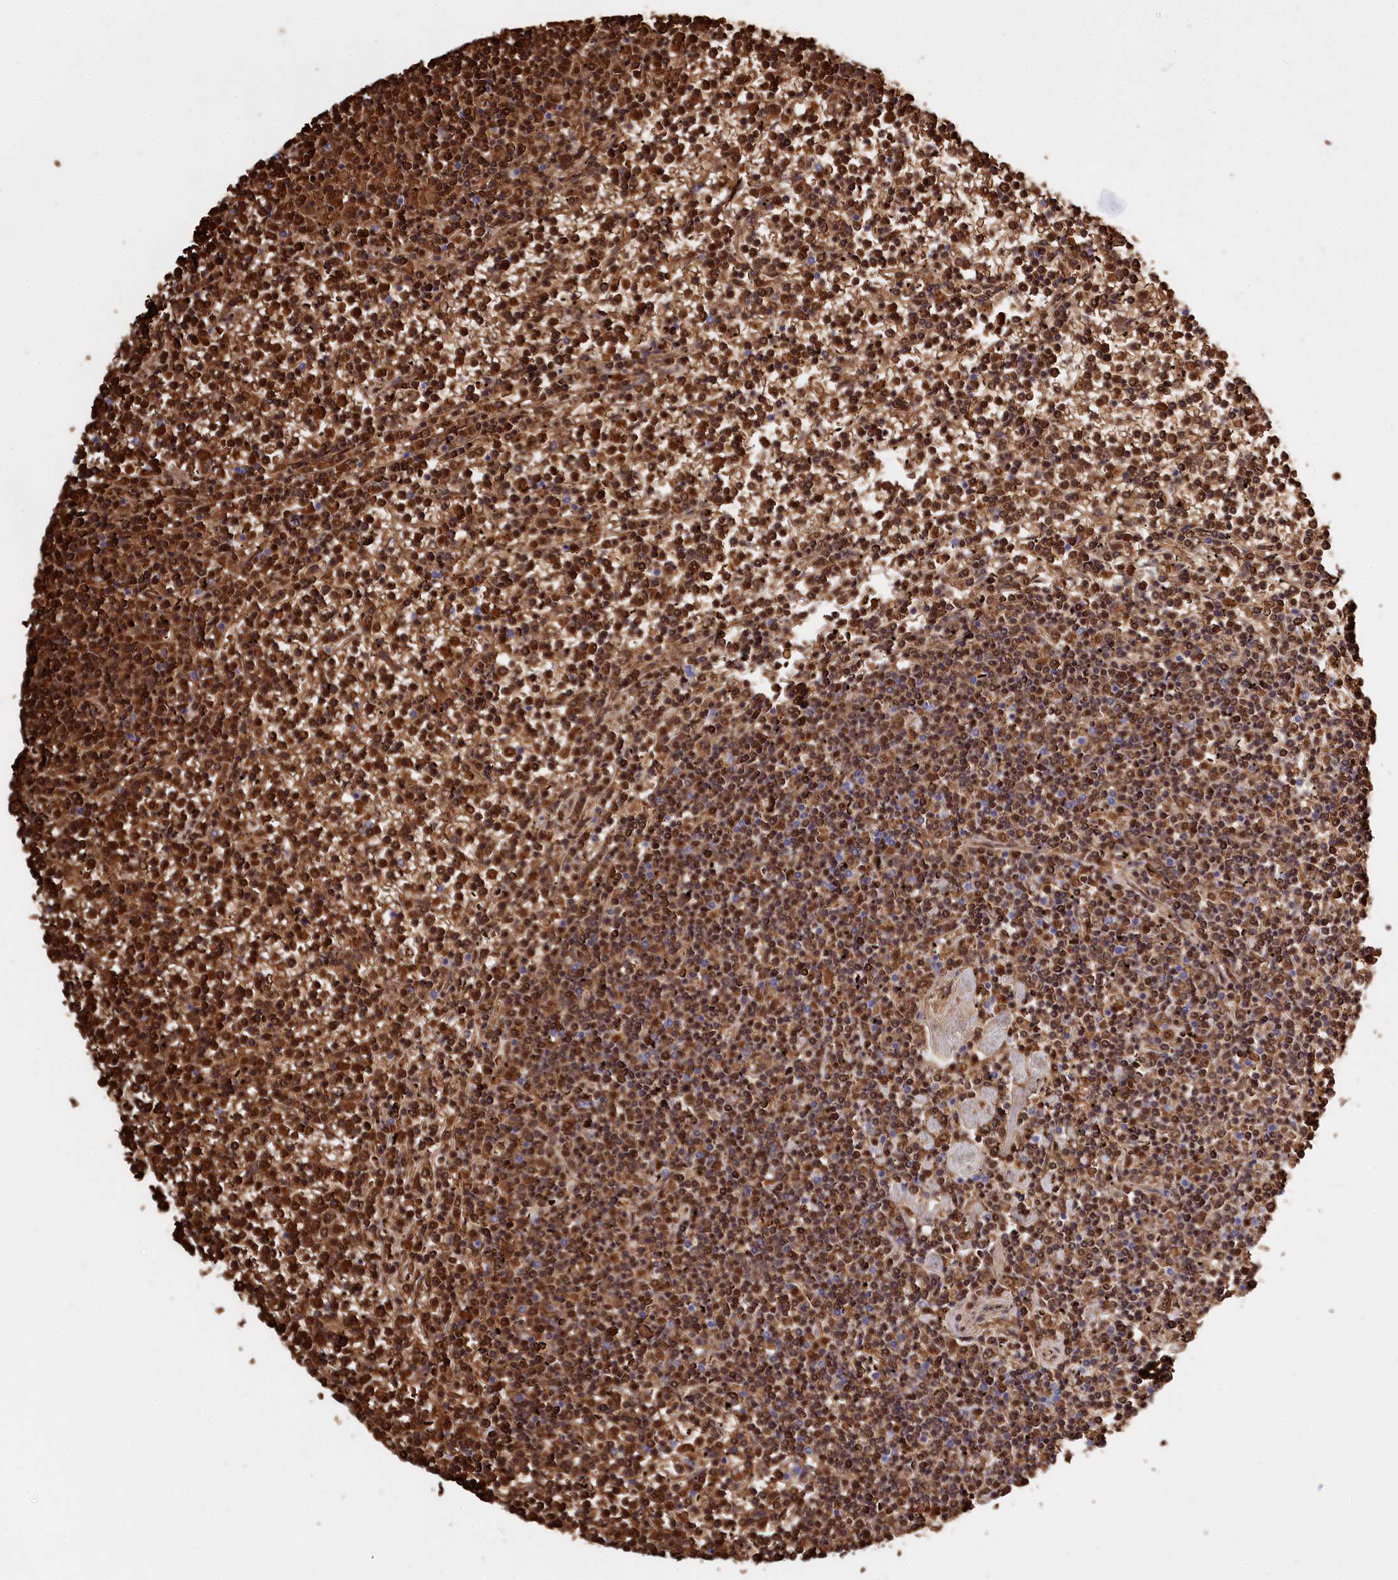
{"staining": {"intensity": "strong", "quantity": ">75%", "location": "cytoplasmic/membranous,nuclear"}, "tissue": "lymphoma", "cell_type": "Tumor cells", "image_type": "cancer", "snomed": [{"axis": "morphology", "description": "Malignant lymphoma, non-Hodgkin's type, Low grade"}, {"axis": "topography", "description": "Spleen"}], "caption": "Malignant lymphoma, non-Hodgkin's type (low-grade) tissue demonstrates strong cytoplasmic/membranous and nuclear positivity in approximately >75% of tumor cells, visualized by immunohistochemistry.", "gene": "RPUSD3", "patient": {"sex": "female", "age": 19}}